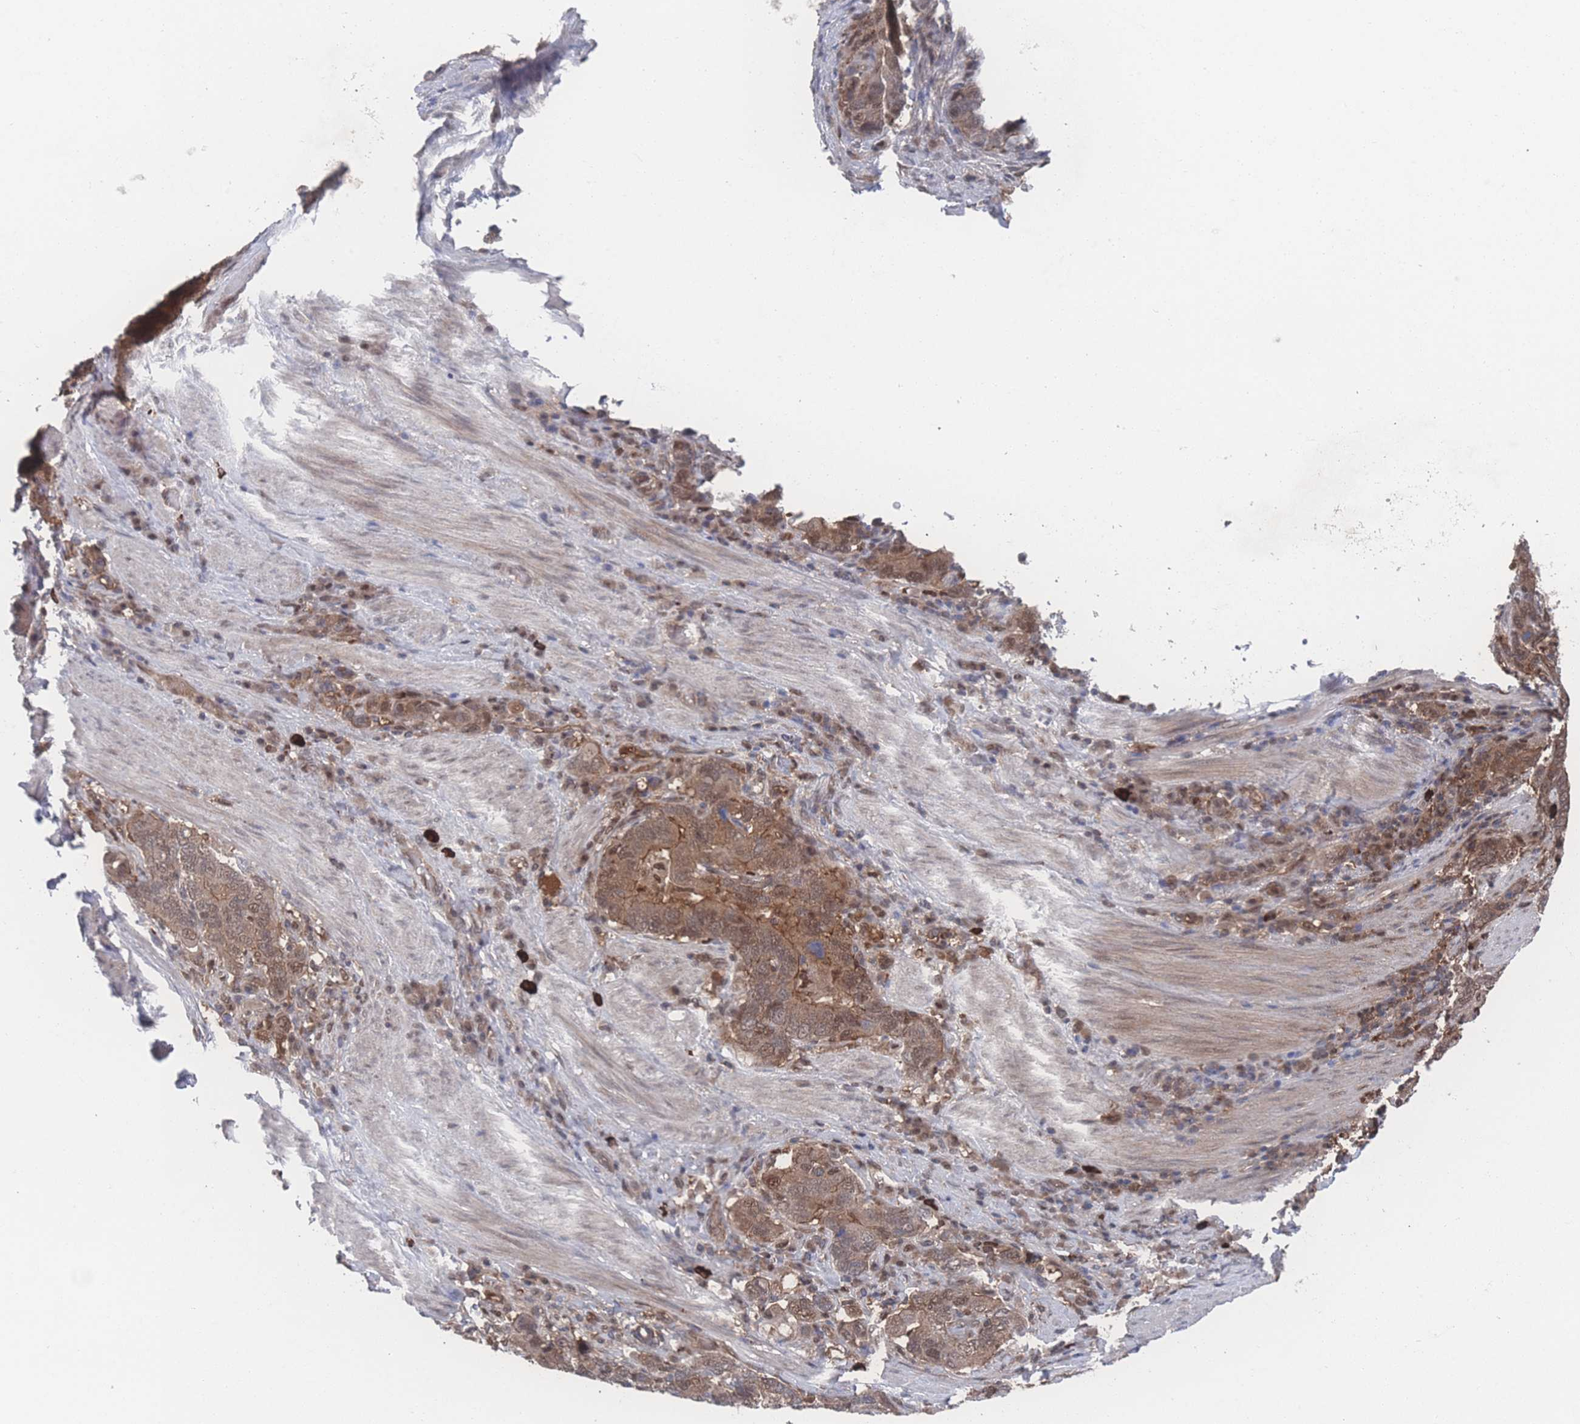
{"staining": {"intensity": "moderate", "quantity": ">75%", "location": "cytoplasmic/membranous,nuclear"}, "tissue": "stomach cancer", "cell_type": "Tumor cells", "image_type": "cancer", "snomed": [{"axis": "morphology", "description": "Adenocarcinoma, NOS"}, {"axis": "topography", "description": "Stomach, upper"}, {"axis": "topography", "description": "Stomach"}], "caption": "About >75% of tumor cells in stomach cancer (adenocarcinoma) demonstrate moderate cytoplasmic/membranous and nuclear protein positivity as visualized by brown immunohistochemical staining.", "gene": "PSMA1", "patient": {"sex": "male", "age": 62}}